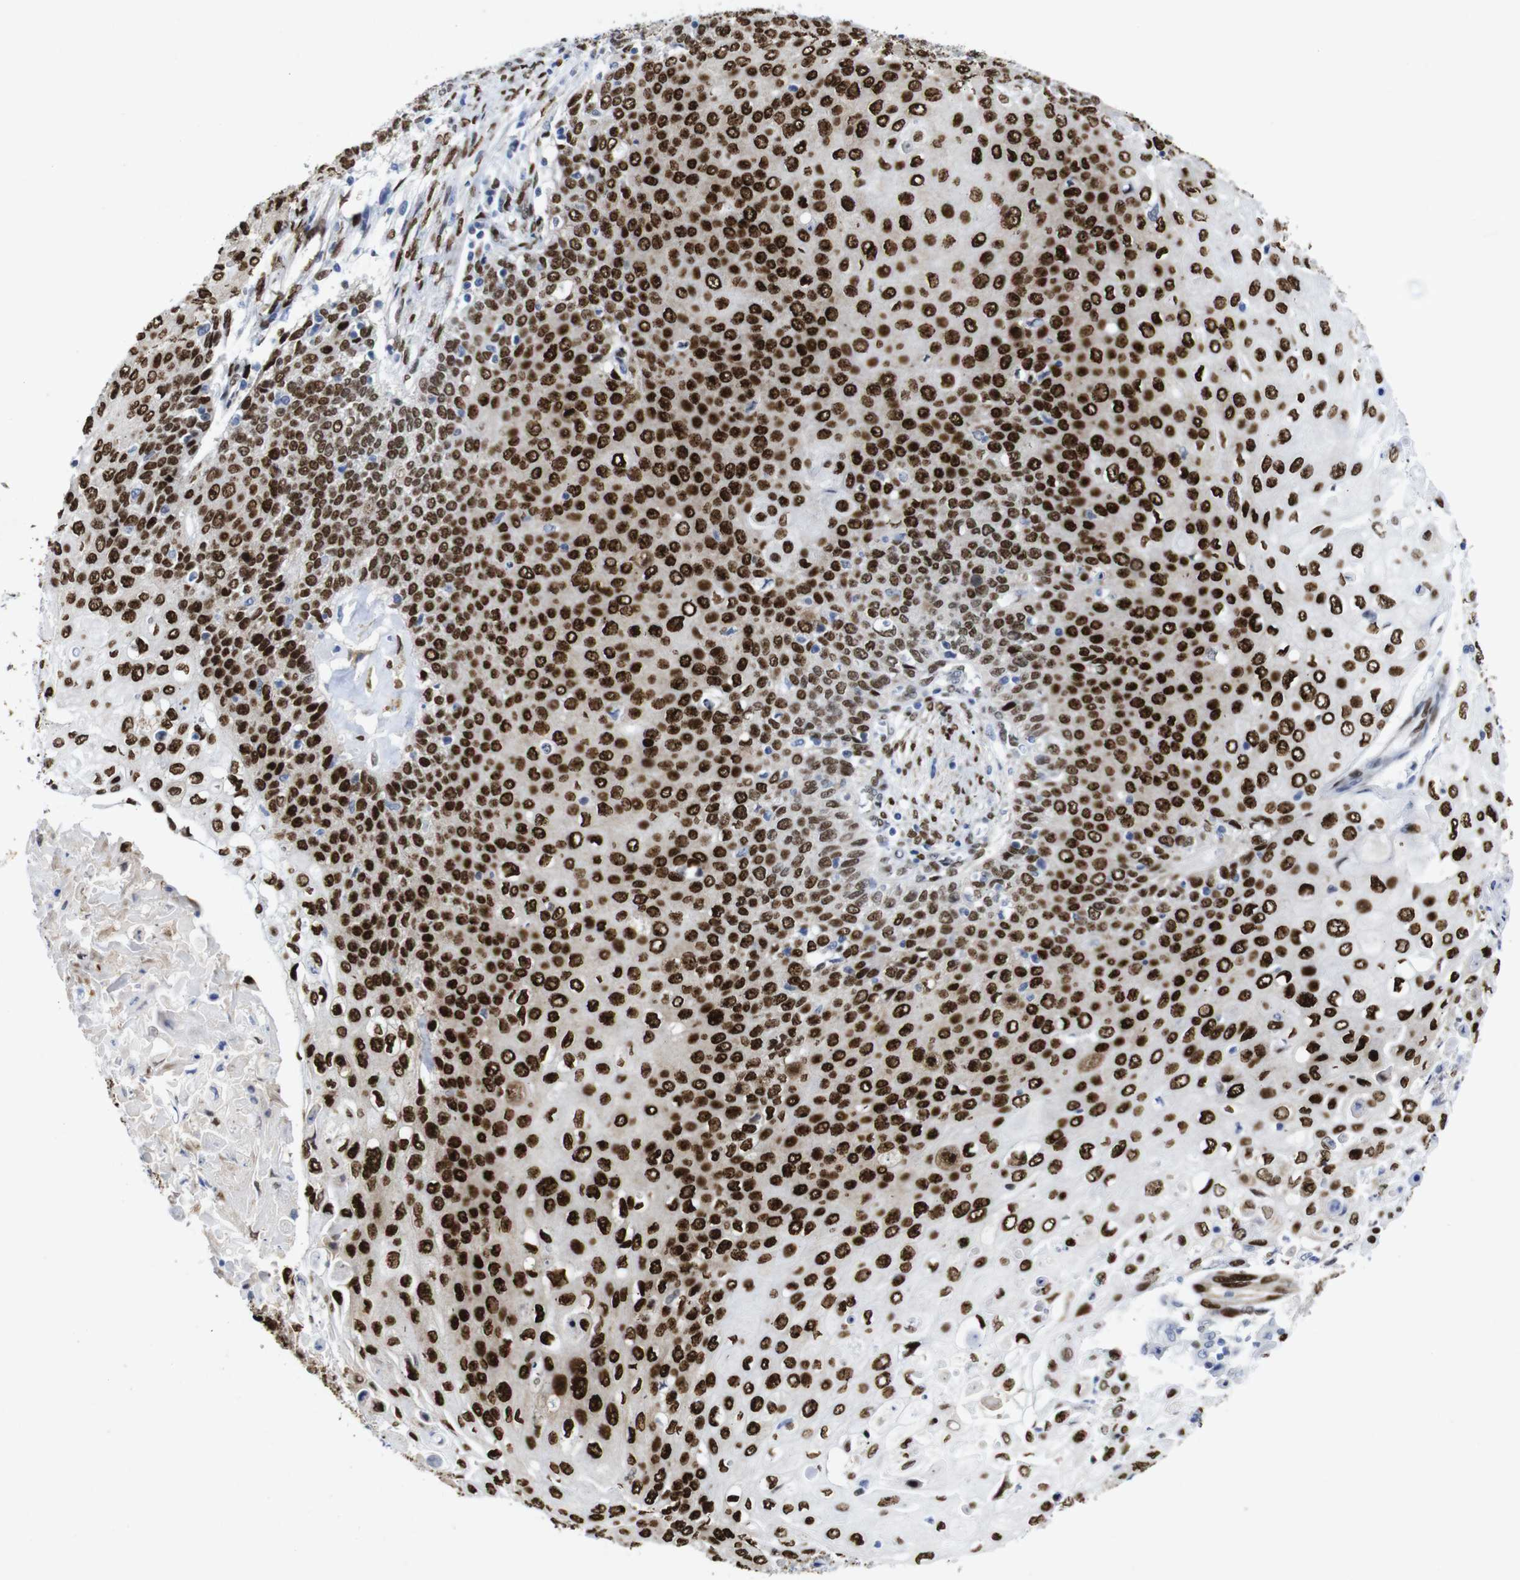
{"staining": {"intensity": "strong", "quantity": ">75%", "location": "nuclear"}, "tissue": "cervical cancer", "cell_type": "Tumor cells", "image_type": "cancer", "snomed": [{"axis": "morphology", "description": "Squamous cell carcinoma, NOS"}, {"axis": "topography", "description": "Cervix"}], "caption": "Immunohistochemical staining of human cervical cancer (squamous cell carcinoma) exhibits high levels of strong nuclear protein expression in about >75% of tumor cells.", "gene": "FOSL2", "patient": {"sex": "female", "age": 39}}